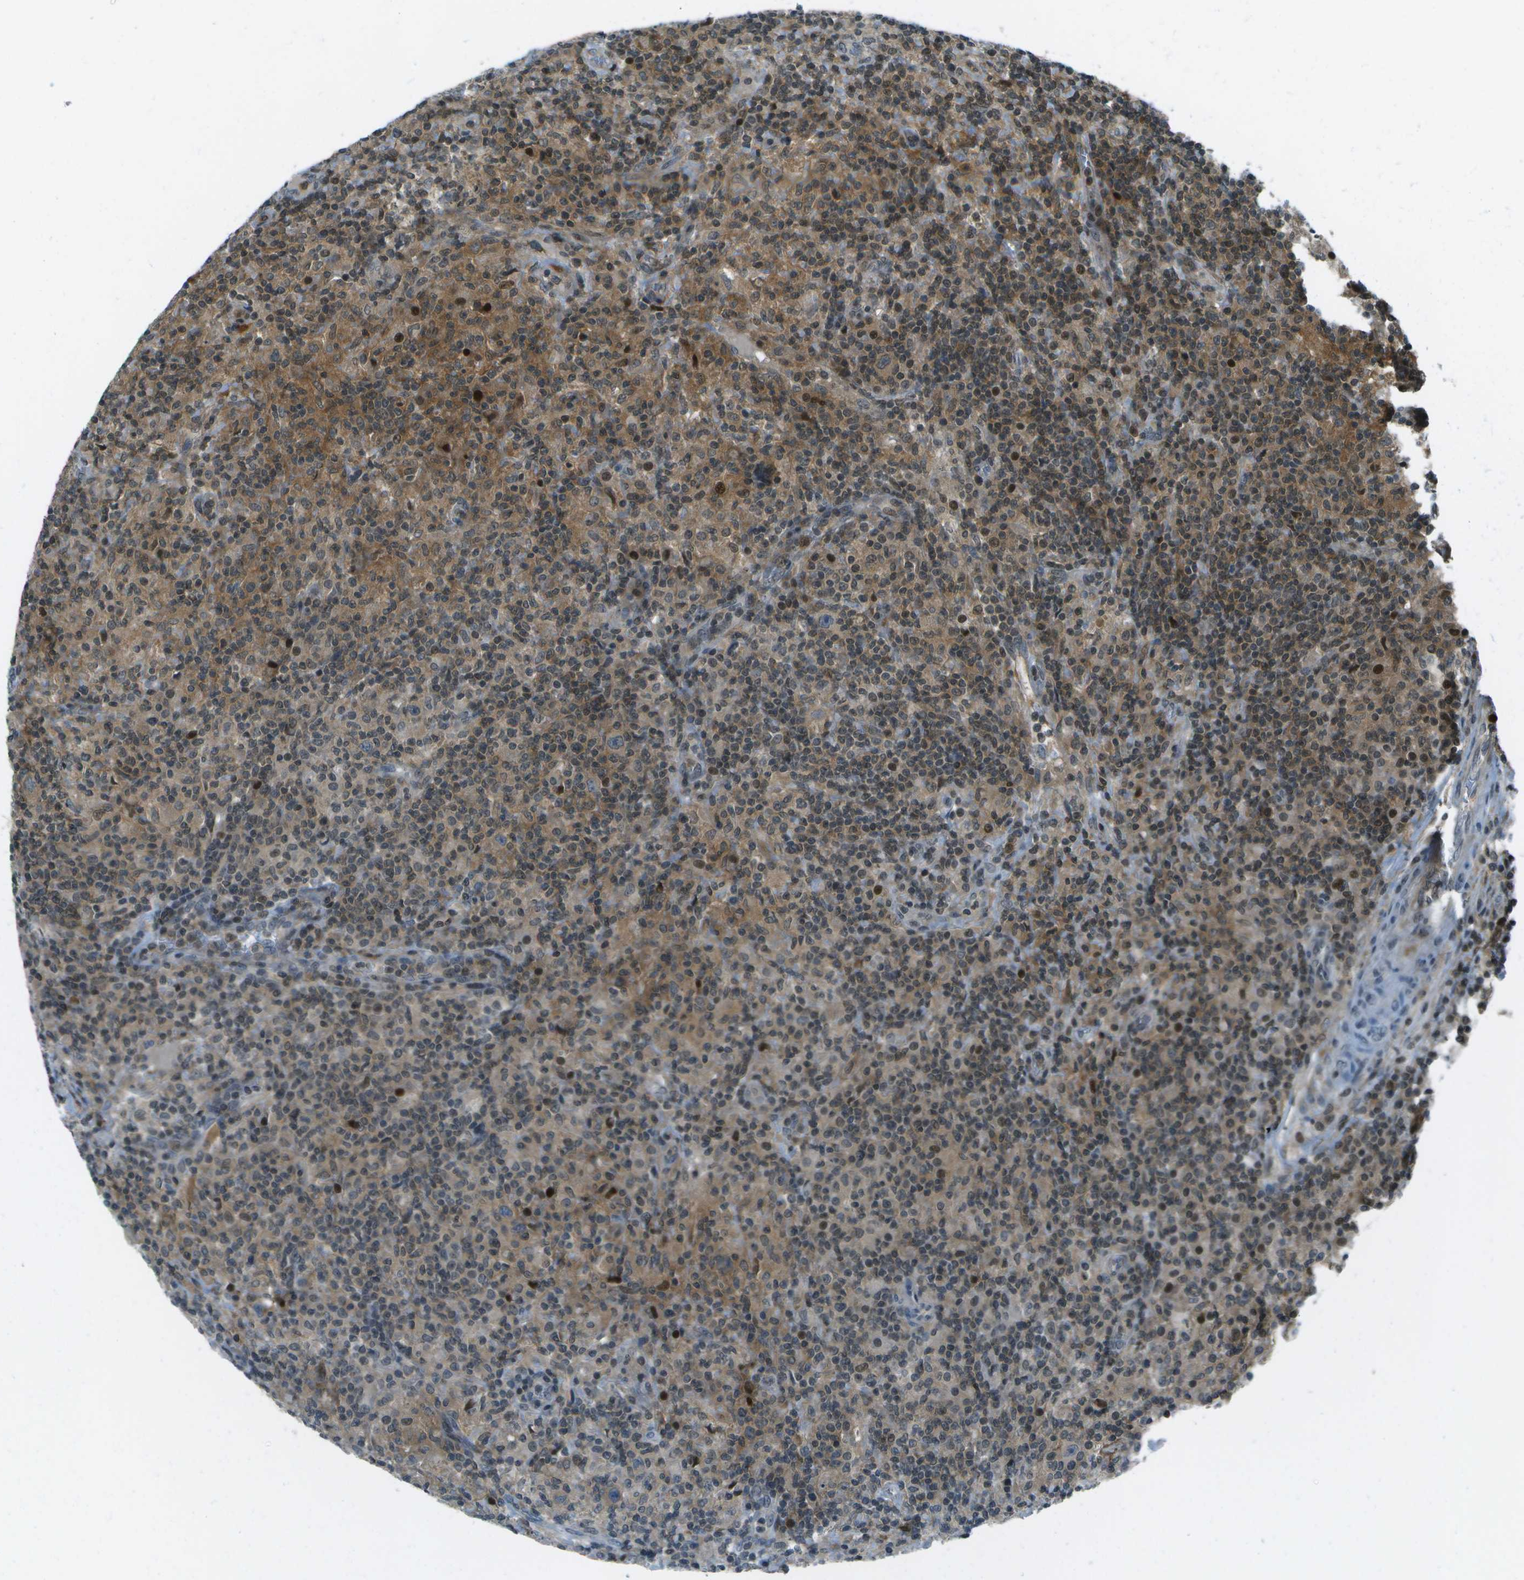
{"staining": {"intensity": "moderate", "quantity": "<25%", "location": "cytoplasmic/membranous"}, "tissue": "lymphoma", "cell_type": "Tumor cells", "image_type": "cancer", "snomed": [{"axis": "morphology", "description": "Hodgkin's disease, NOS"}, {"axis": "topography", "description": "Lymph node"}], "caption": "The micrograph shows staining of Hodgkin's disease, revealing moderate cytoplasmic/membranous protein expression (brown color) within tumor cells.", "gene": "TMEM19", "patient": {"sex": "male", "age": 70}}